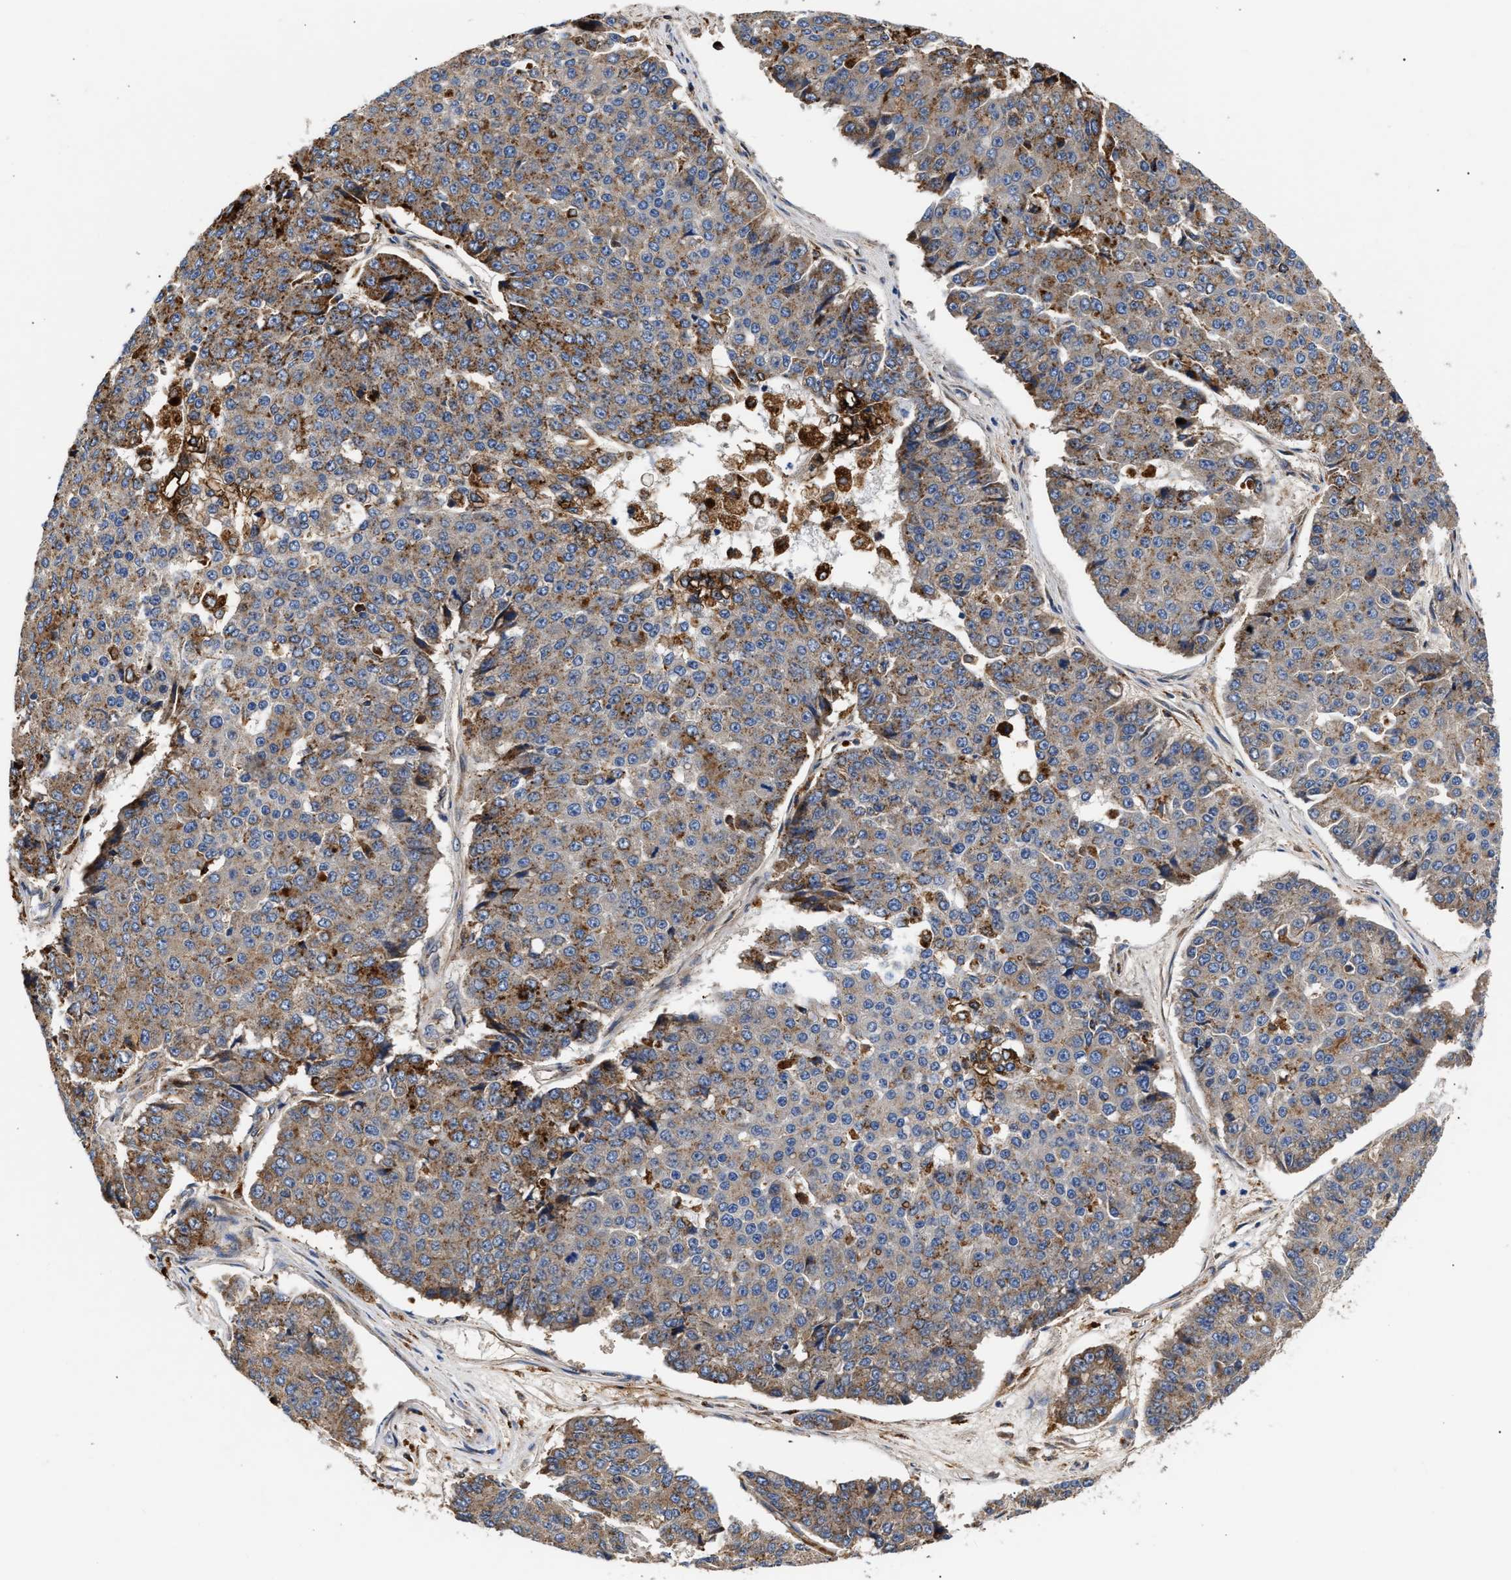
{"staining": {"intensity": "moderate", "quantity": "25%-75%", "location": "cytoplasmic/membranous"}, "tissue": "pancreatic cancer", "cell_type": "Tumor cells", "image_type": "cancer", "snomed": [{"axis": "morphology", "description": "Adenocarcinoma, NOS"}, {"axis": "topography", "description": "Pancreas"}], "caption": "Protein staining displays moderate cytoplasmic/membranous expression in about 25%-75% of tumor cells in pancreatic cancer (adenocarcinoma).", "gene": "CCDC146", "patient": {"sex": "male", "age": 50}}